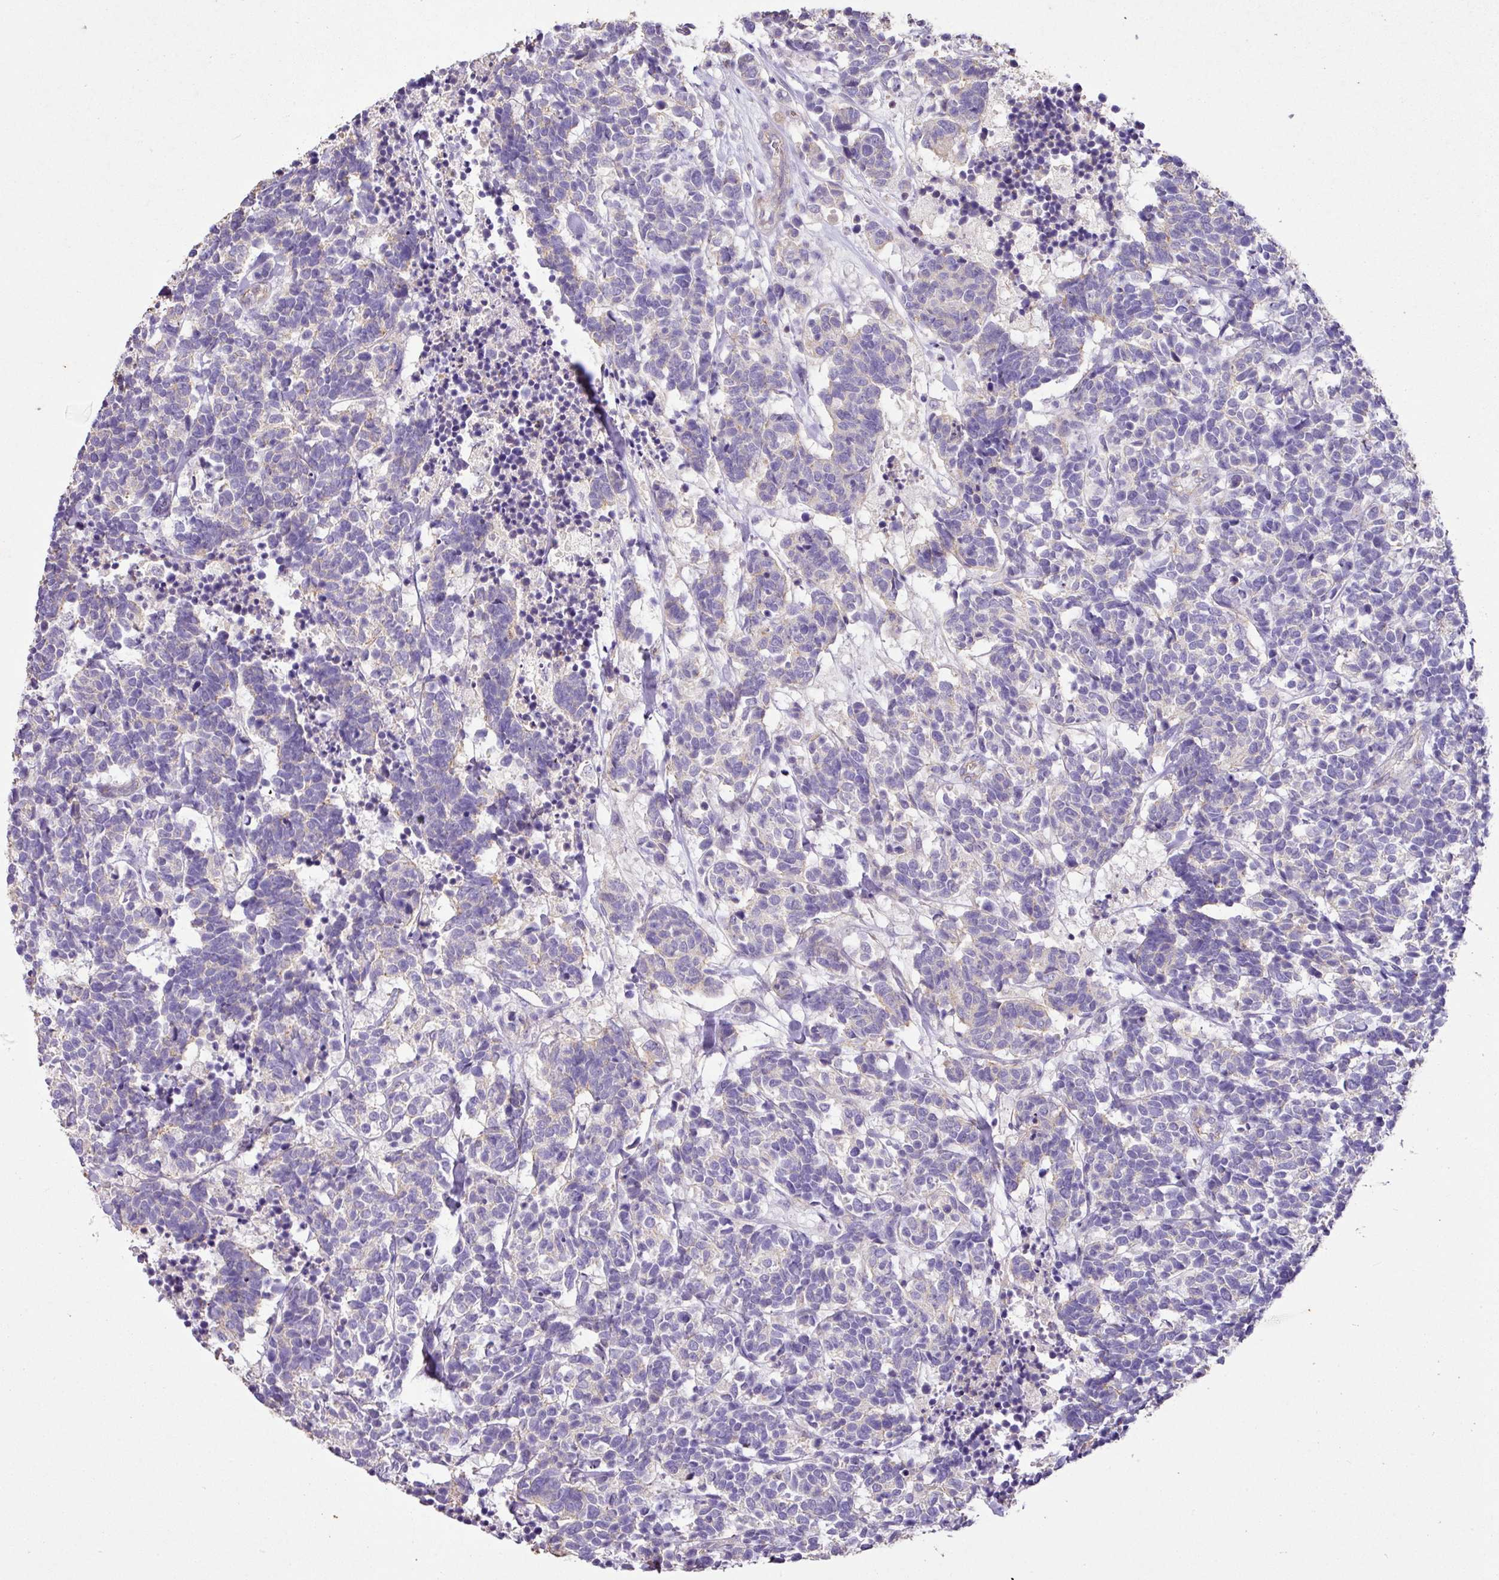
{"staining": {"intensity": "negative", "quantity": "none", "location": "none"}, "tissue": "carcinoid", "cell_type": "Tumor cells", "image_type": "cancer", "snomed": [{"axis": "morphology", "description": "Carcinoma, NOS"}, {"axis": "morphology", "description": "Carcinoid, malignant, NOS"}, {"axis": "topography", "description": "Urinary bladder"}], "caption": "Tumor cells show no significant protein positivity in malignant carcinoid.", "gene": "AGR3", "patient": {"sex": "male", "age": 57}}